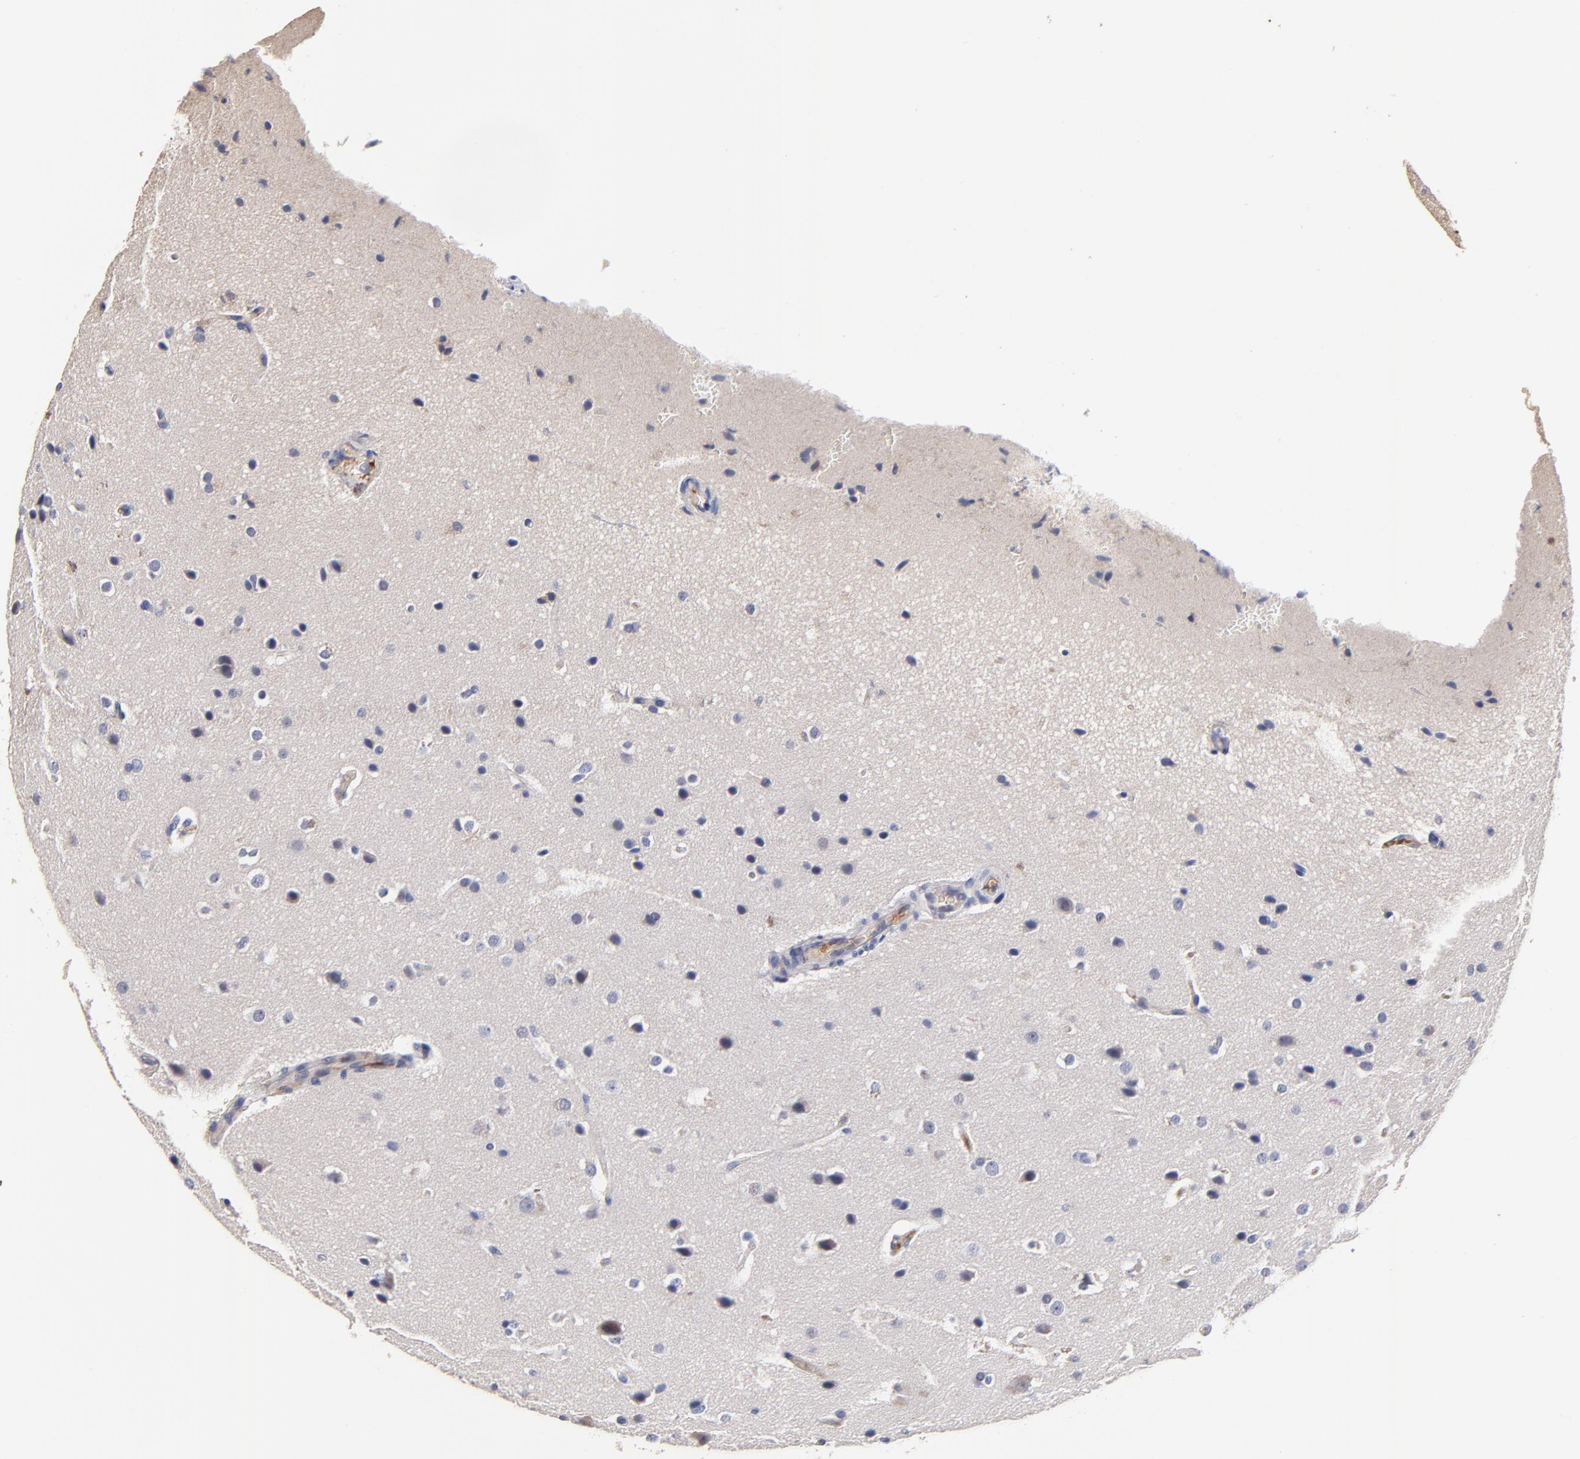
{"staining": {"intensity": "weak", "quantity": "<25%", "location": "nuclear"}, "tissue": "glioma", "cell_type": "Tumor cells", "image_type": "cancer", "snomed": [{"axis": "morphology", "description": "Glioma, malignant, Low grade"}, {"axis": "topography", "description": "Cerebral cortex"}], "caption": "Immunohistochemistry of human low-grade glioma (malignant) exhibits no positivity in tumor cells. (DAB immunohistochemistry (IHC), high magnification).", "gene": "TRAT1", "patient": {"sex": "female", "age": 47}}